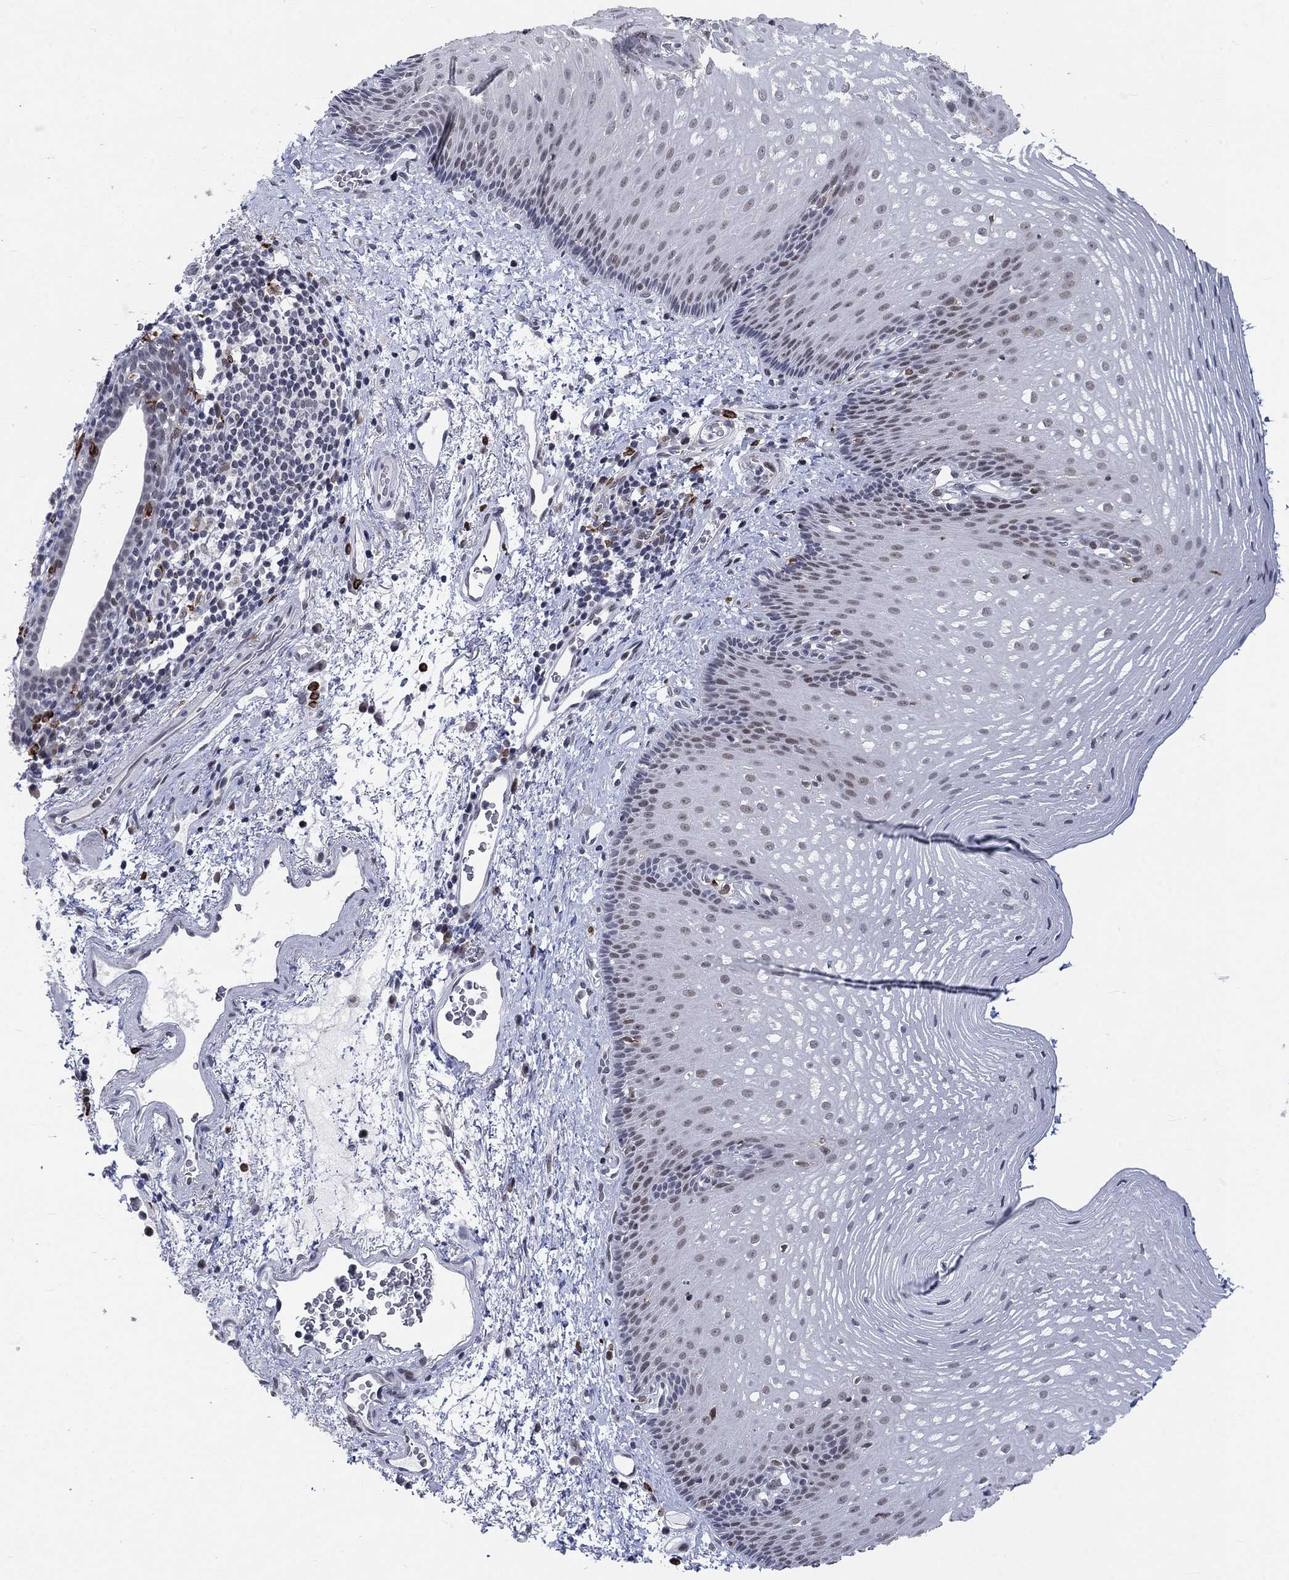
{"staining": {"intensity": "moderate", "quantity": "<25%", "location": "nuclear"}, "tissue": "esophagus", "cell_type": "Squamous epithelial cells", "image_type": "normal", "snomed": [{"axis": "morphology", "description": "Normal tissue, NOS"}, {"axis": "topography", "description": "Esophagus"}], "caption": "Immunohistochemistry (IHC) micrograph of unremarkable esophagus: human esophagus stained using IHC displays low levels of moderate protein expression localized specifically in the nuclear of squamous epithelial cells, appearing as a nuclear brown color.", "gene": "HCFC1", "patient": {"sex": "male", "age": 76}}